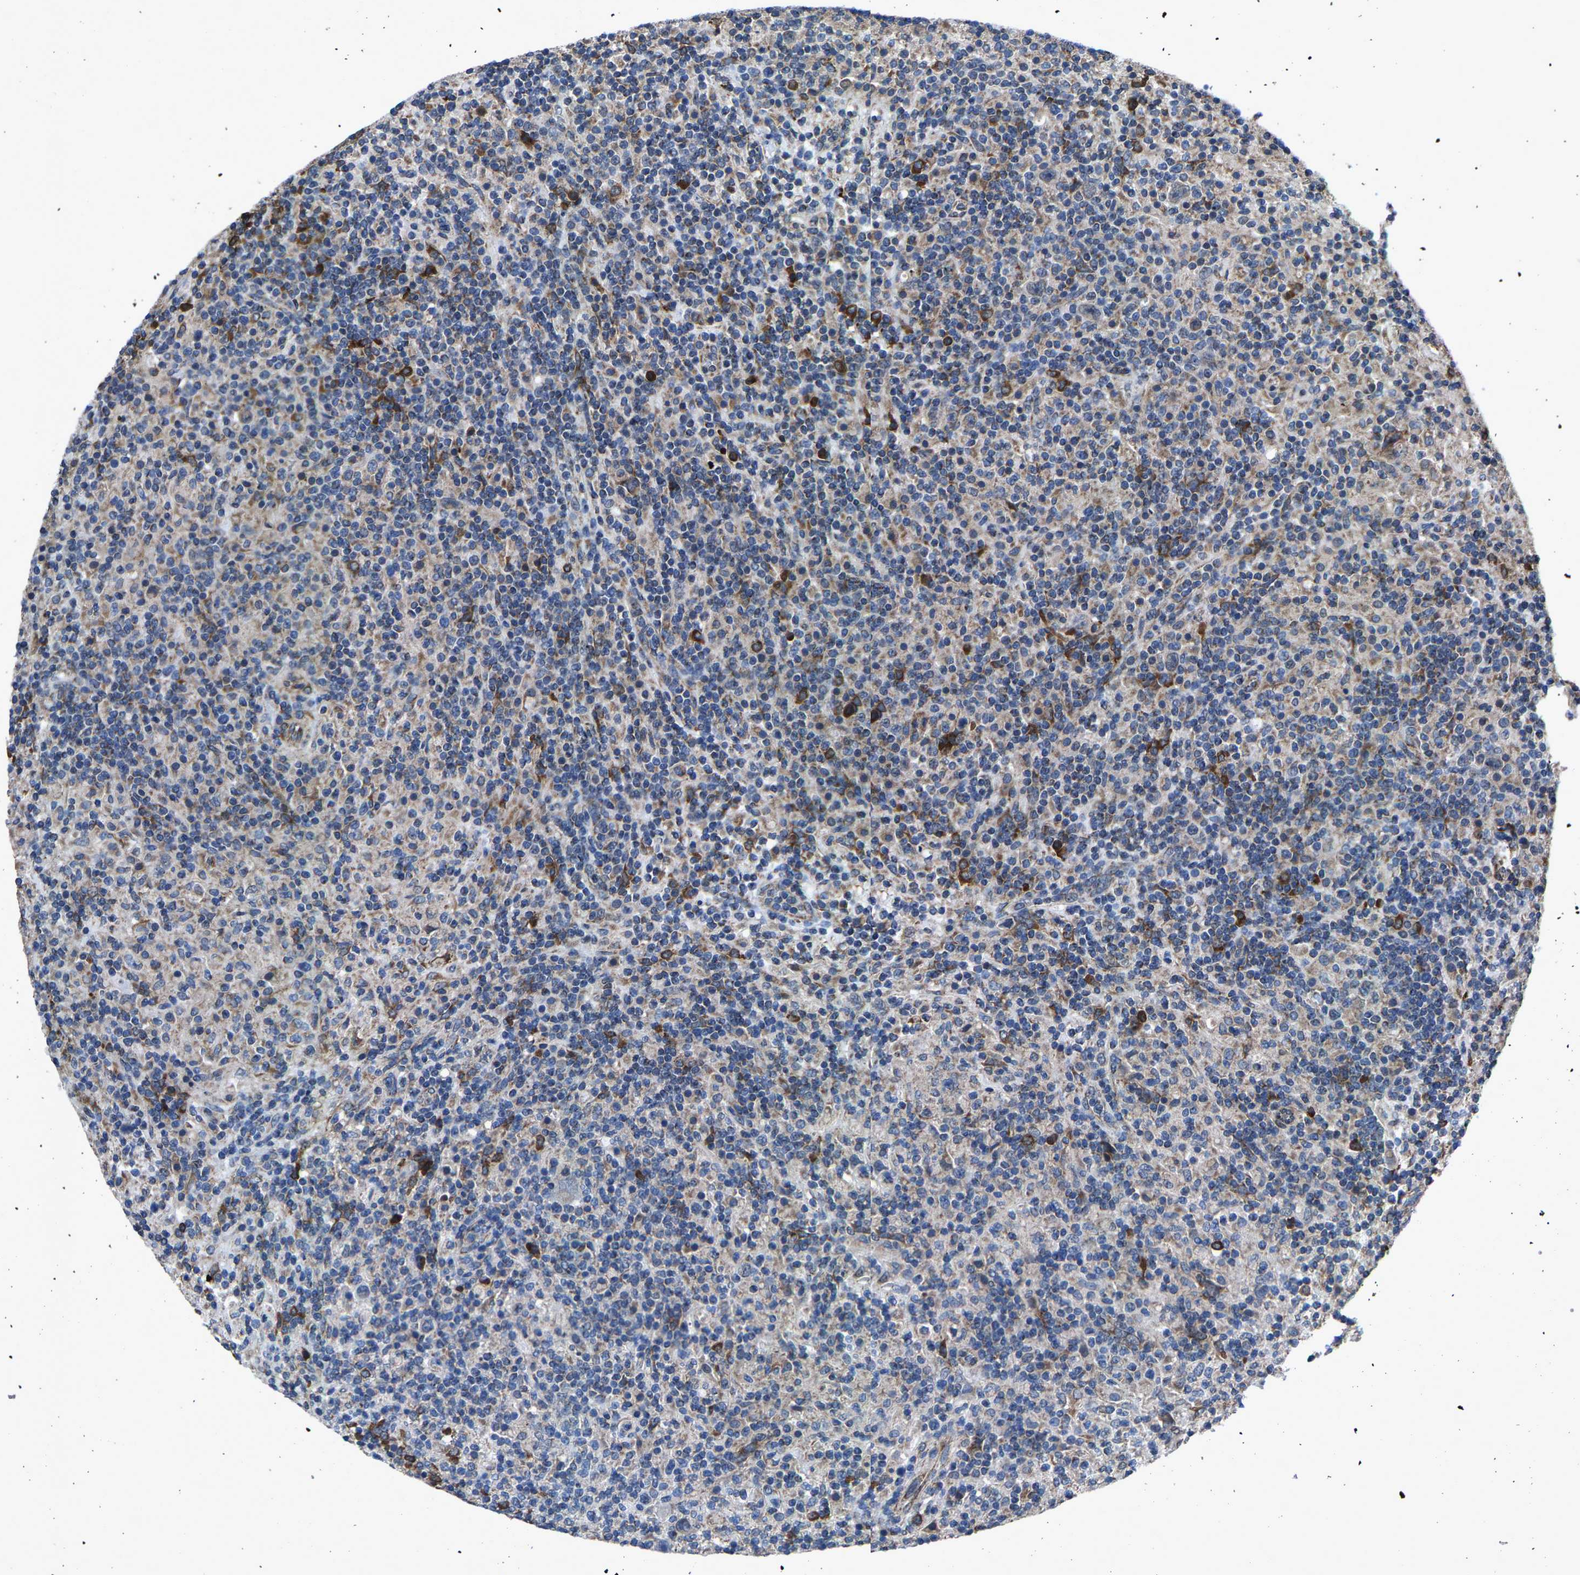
{"staining": {"intensity": "negative", "quantity": "none", "location": "none"}, "tissue": "lymphoma", "cell_type": "Tumor cells", "image_type": "cancer", "snomed": [{"axis": "morphology", "description": "Hodgkin's disease, NOS"}, {"axis": "topography", "description": "Lymph node"}], "caption": "A high-resolution image shows immunohistochemistry staining of Hodgkin's disease, which exhibits no significant expression in tumor cells. (DAB immunohistochemistry (IHC) visualized using brightfield microscopy, high magnification).", "gene": "PDP1", "patient": {"sex": "male", "age": 70}}